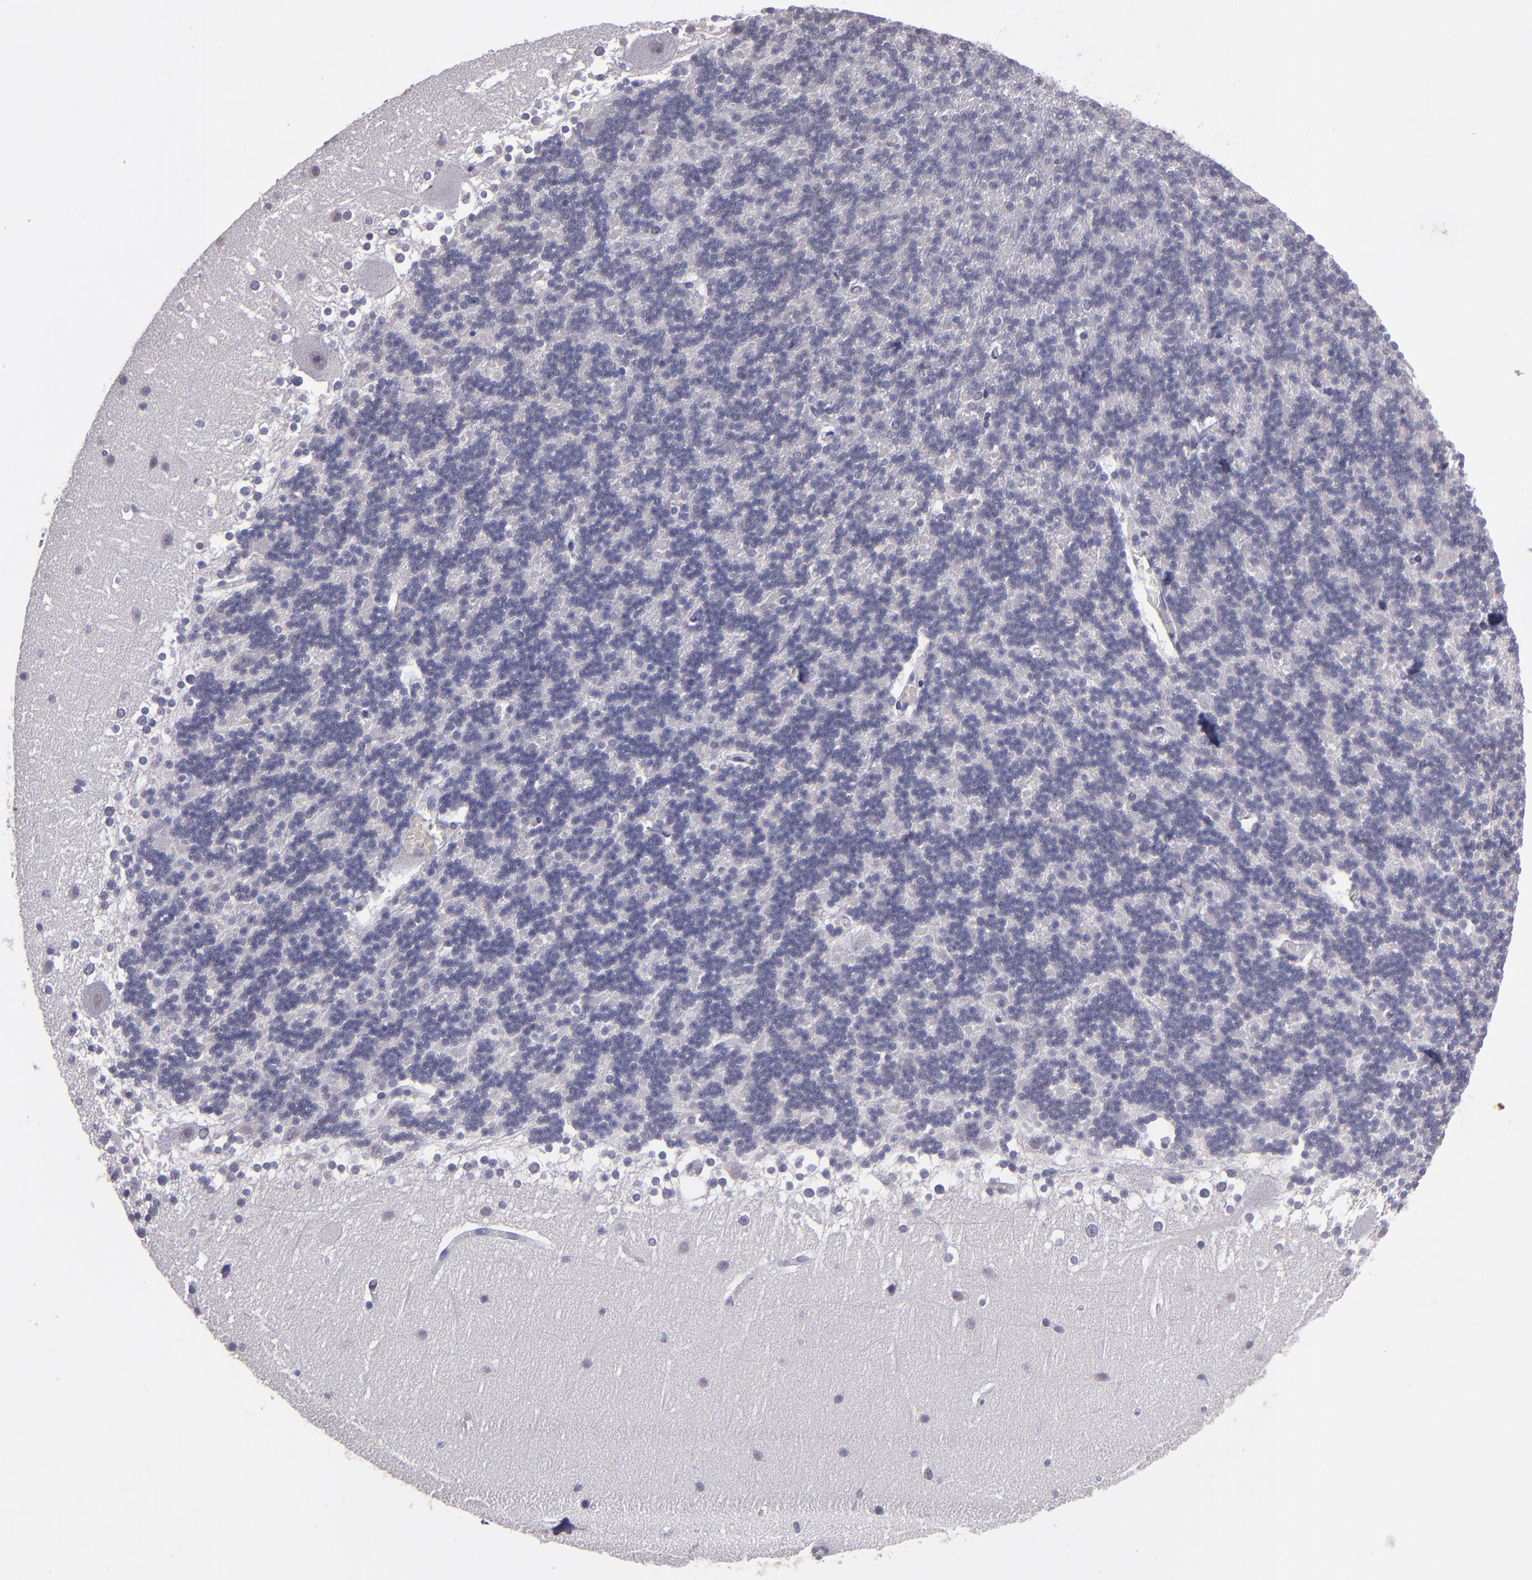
{"staining": {"intensity": "negative", "quantity": "none", "location": "none"}, "tissue": "cerebellum", "cell_type": "Cells in granular layer", "image_type": "normal", "snomed": [{"axis": "morphology", "description": "Normal tissue, NOS"}, {"axis": "topography", "description": "Cerebellum"}], "caption": "DAB immunohistochemical staining of unremarkable human cerebellum exhibits no significant expression in cells in granular layer. (DAB (3,3'-diaminobenzidine) IHC visualized using brightfield microscopy, high magnification).", "gene": "CEBPE", "patient": {"sex": "female", "age": 19}}